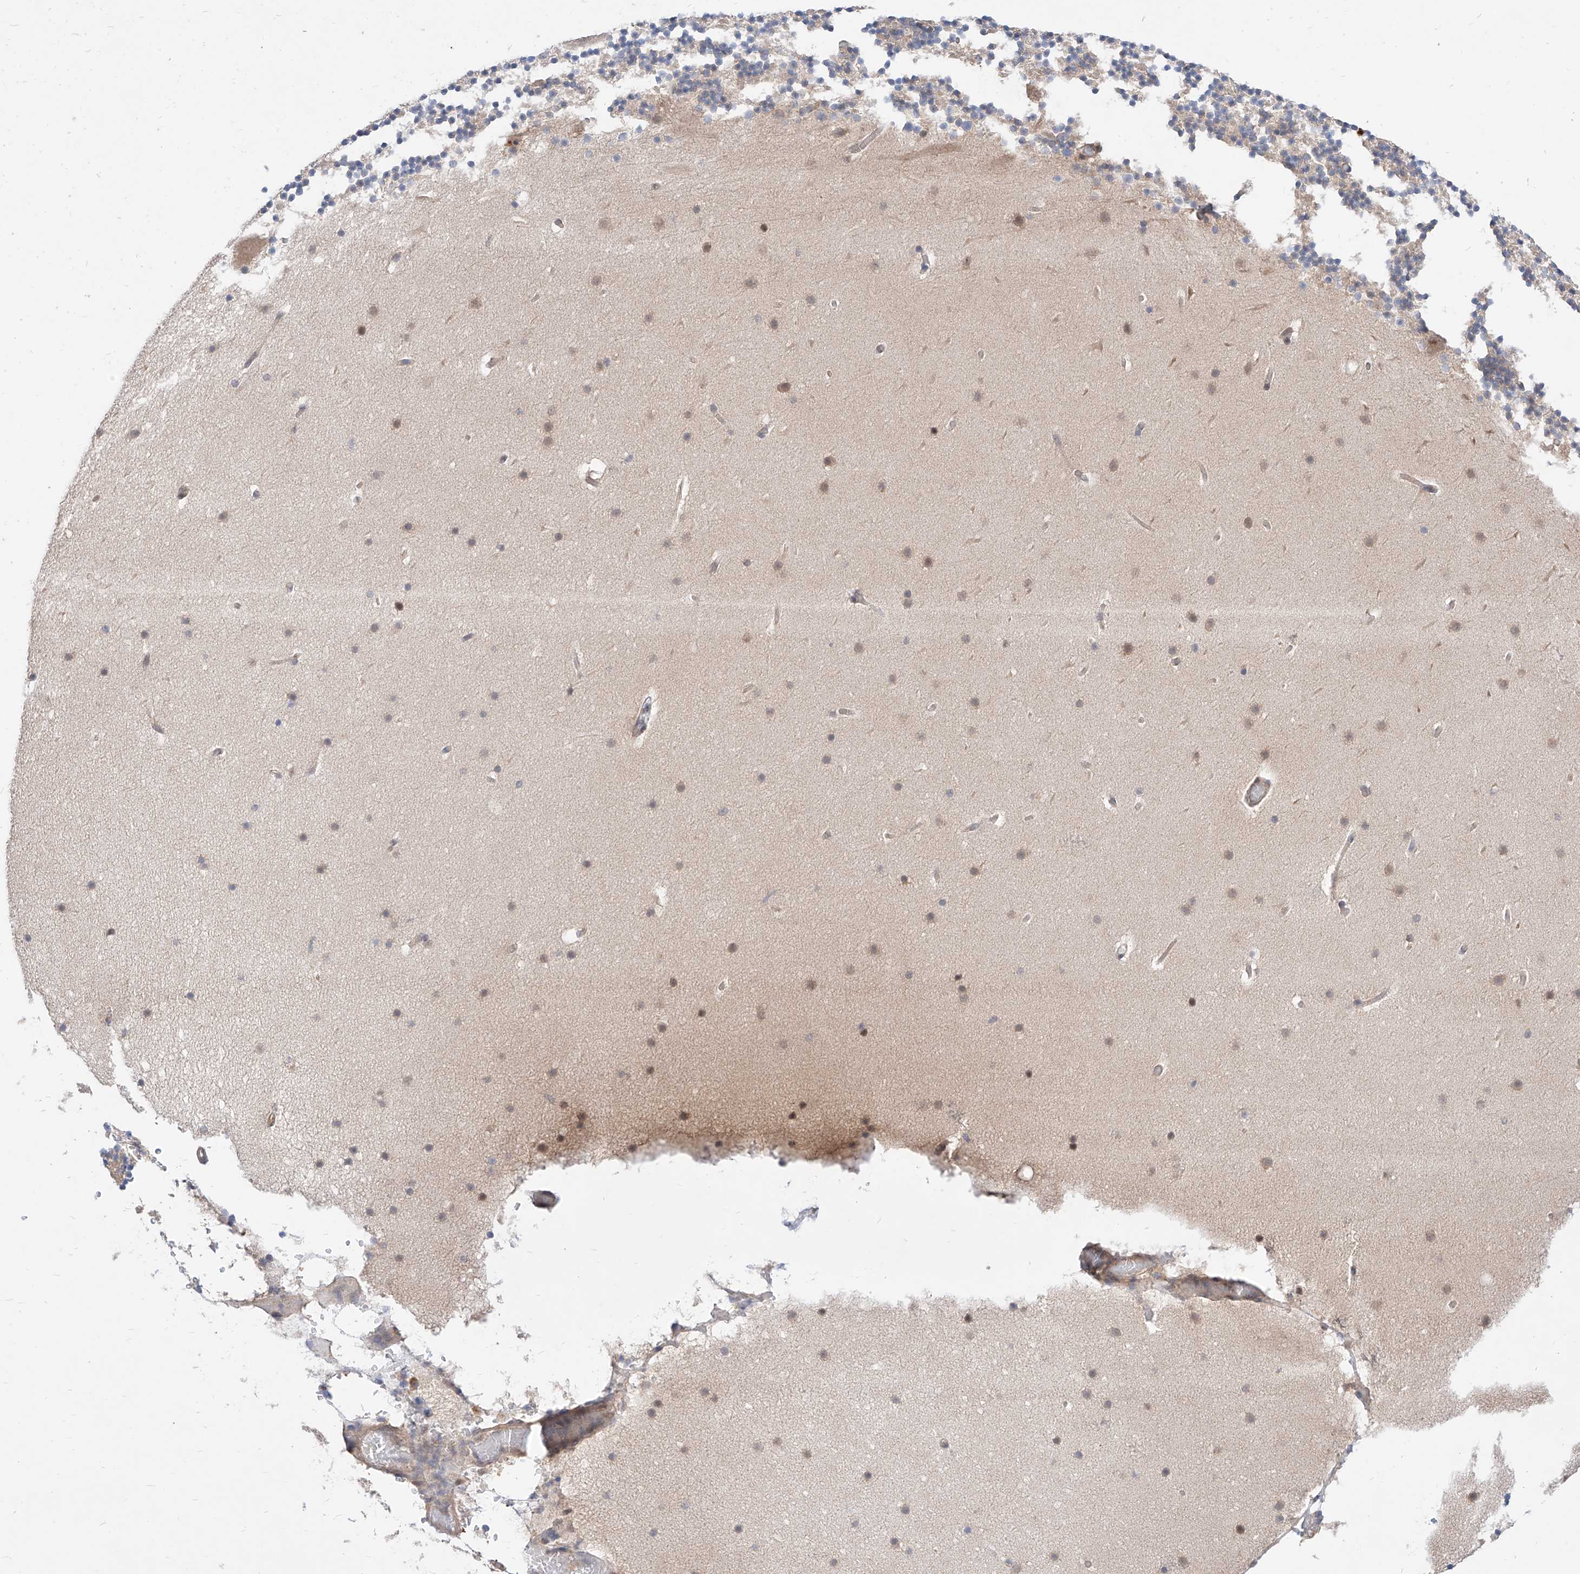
{"staining": {"intensity": "negative", "quantity": "none", "location": "none"}, "tissue": "cerebellum", "cell_type": "Cells in granular layer", "image_type": "normal", "snomed": [{"axis": "morphology", "description": "Normal tissue, NOS"}, {"axis": "topography", "description": "Cerebellum"}], "caption": "An immunohistochemistry (IHC) histopathology image of unremarkable cerebellum is shown. There is no staining in cells in granular layer of cerebellum.", "gene": "TSNAX", "patient": {"sex": "male", "age": 57}}